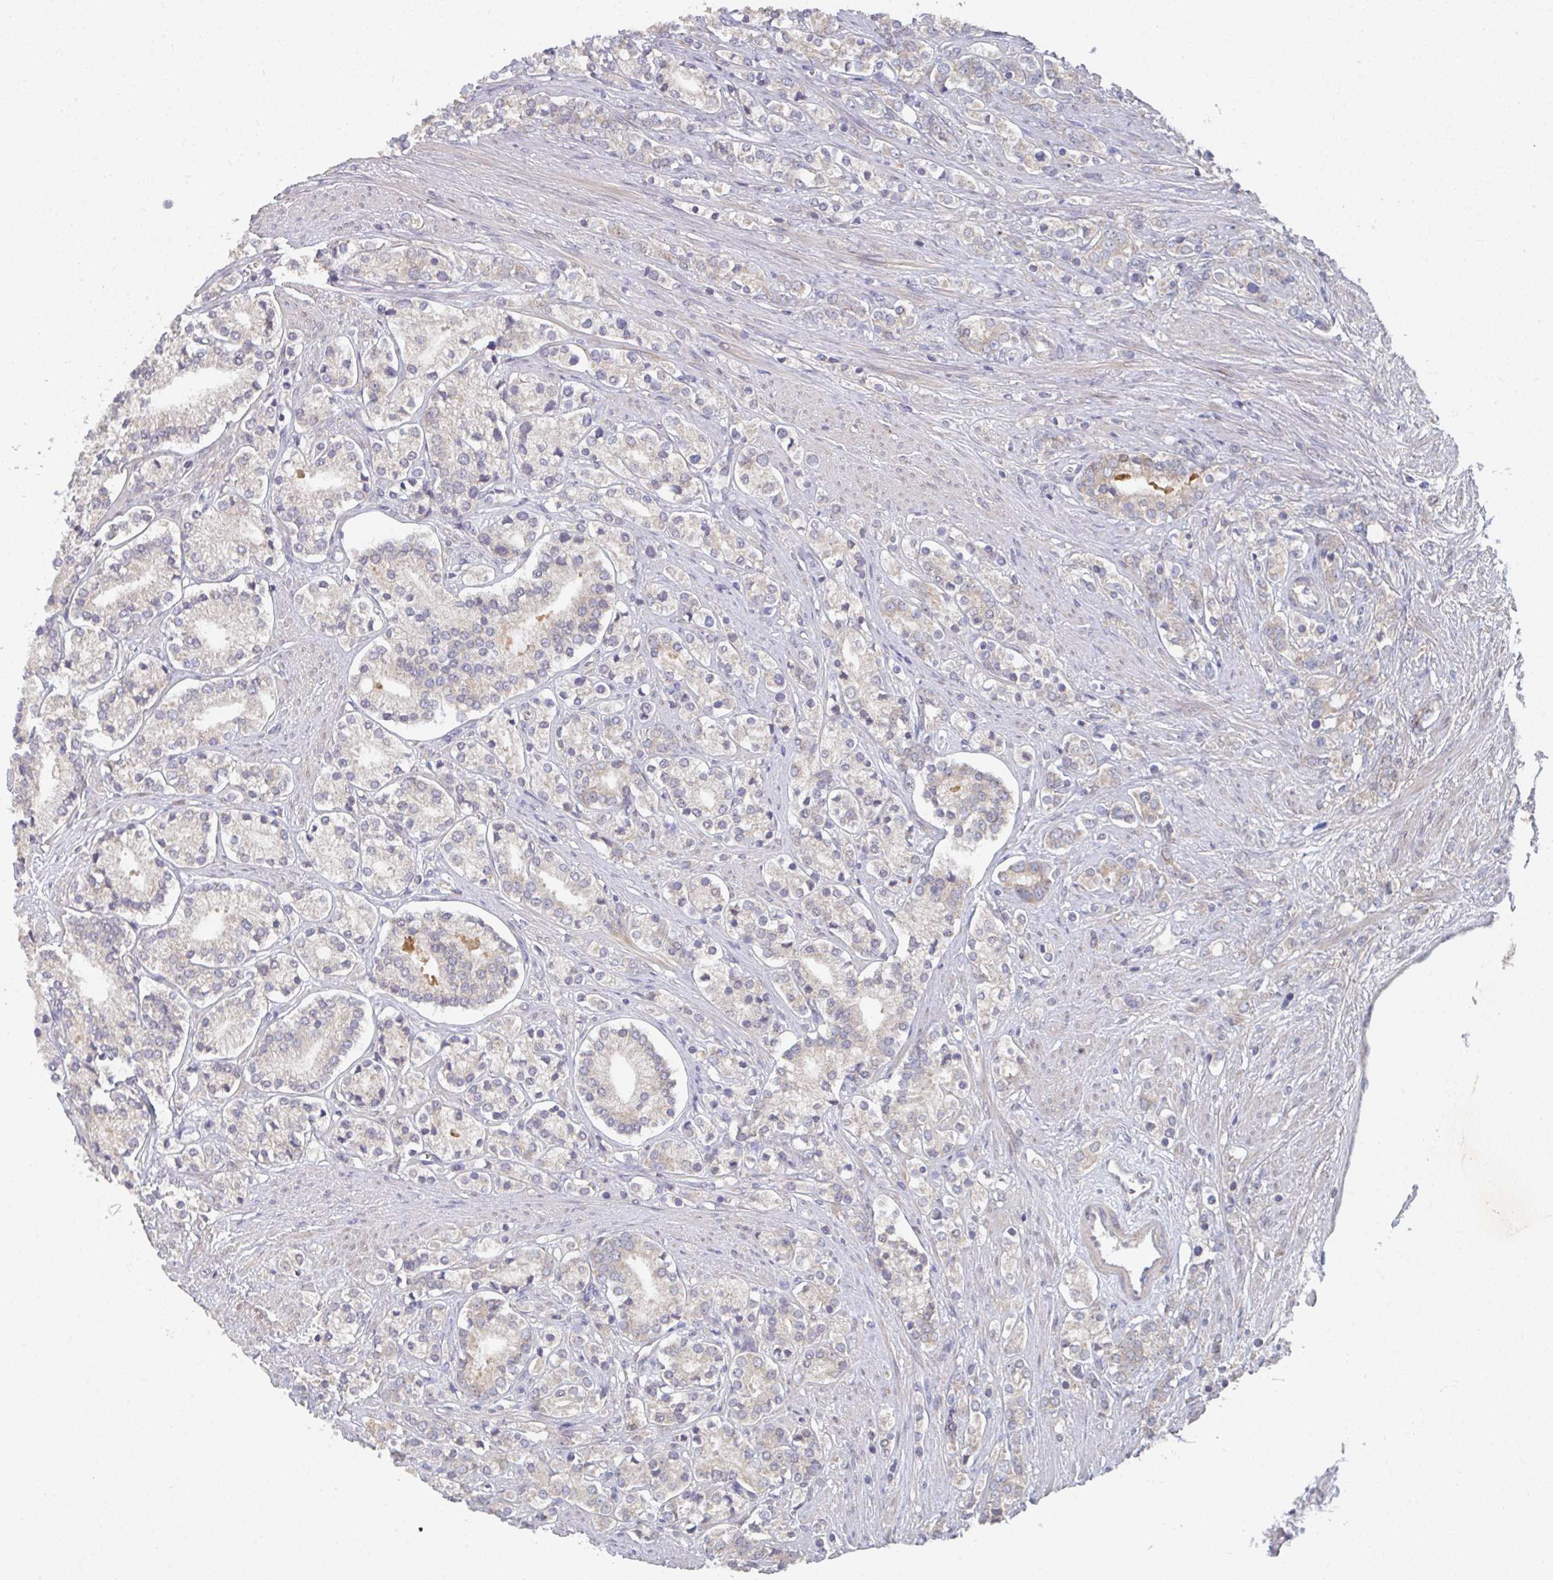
{"staining": {"intensity": "negative", "quantity": "none", "location": "none"}, "tissue": "prostate cancer", "cell_type": "Tumor cells", "image_type": "cancer", "snomed": [{"axis": "morphology", "description": "Adenocarcinoma, High grade"}, {"axis": "topography", "description": "Prostate"}], "caption": "High magnification brightfield microscopy of prostate adenocarcinoma (high-grade) stained with DAB (brown) and counterstained with hematoxylin (blue): tumor cells show no significant positivity.", "gene": "ELOVL1", "patient": {"sex": "male", "age": 58}}